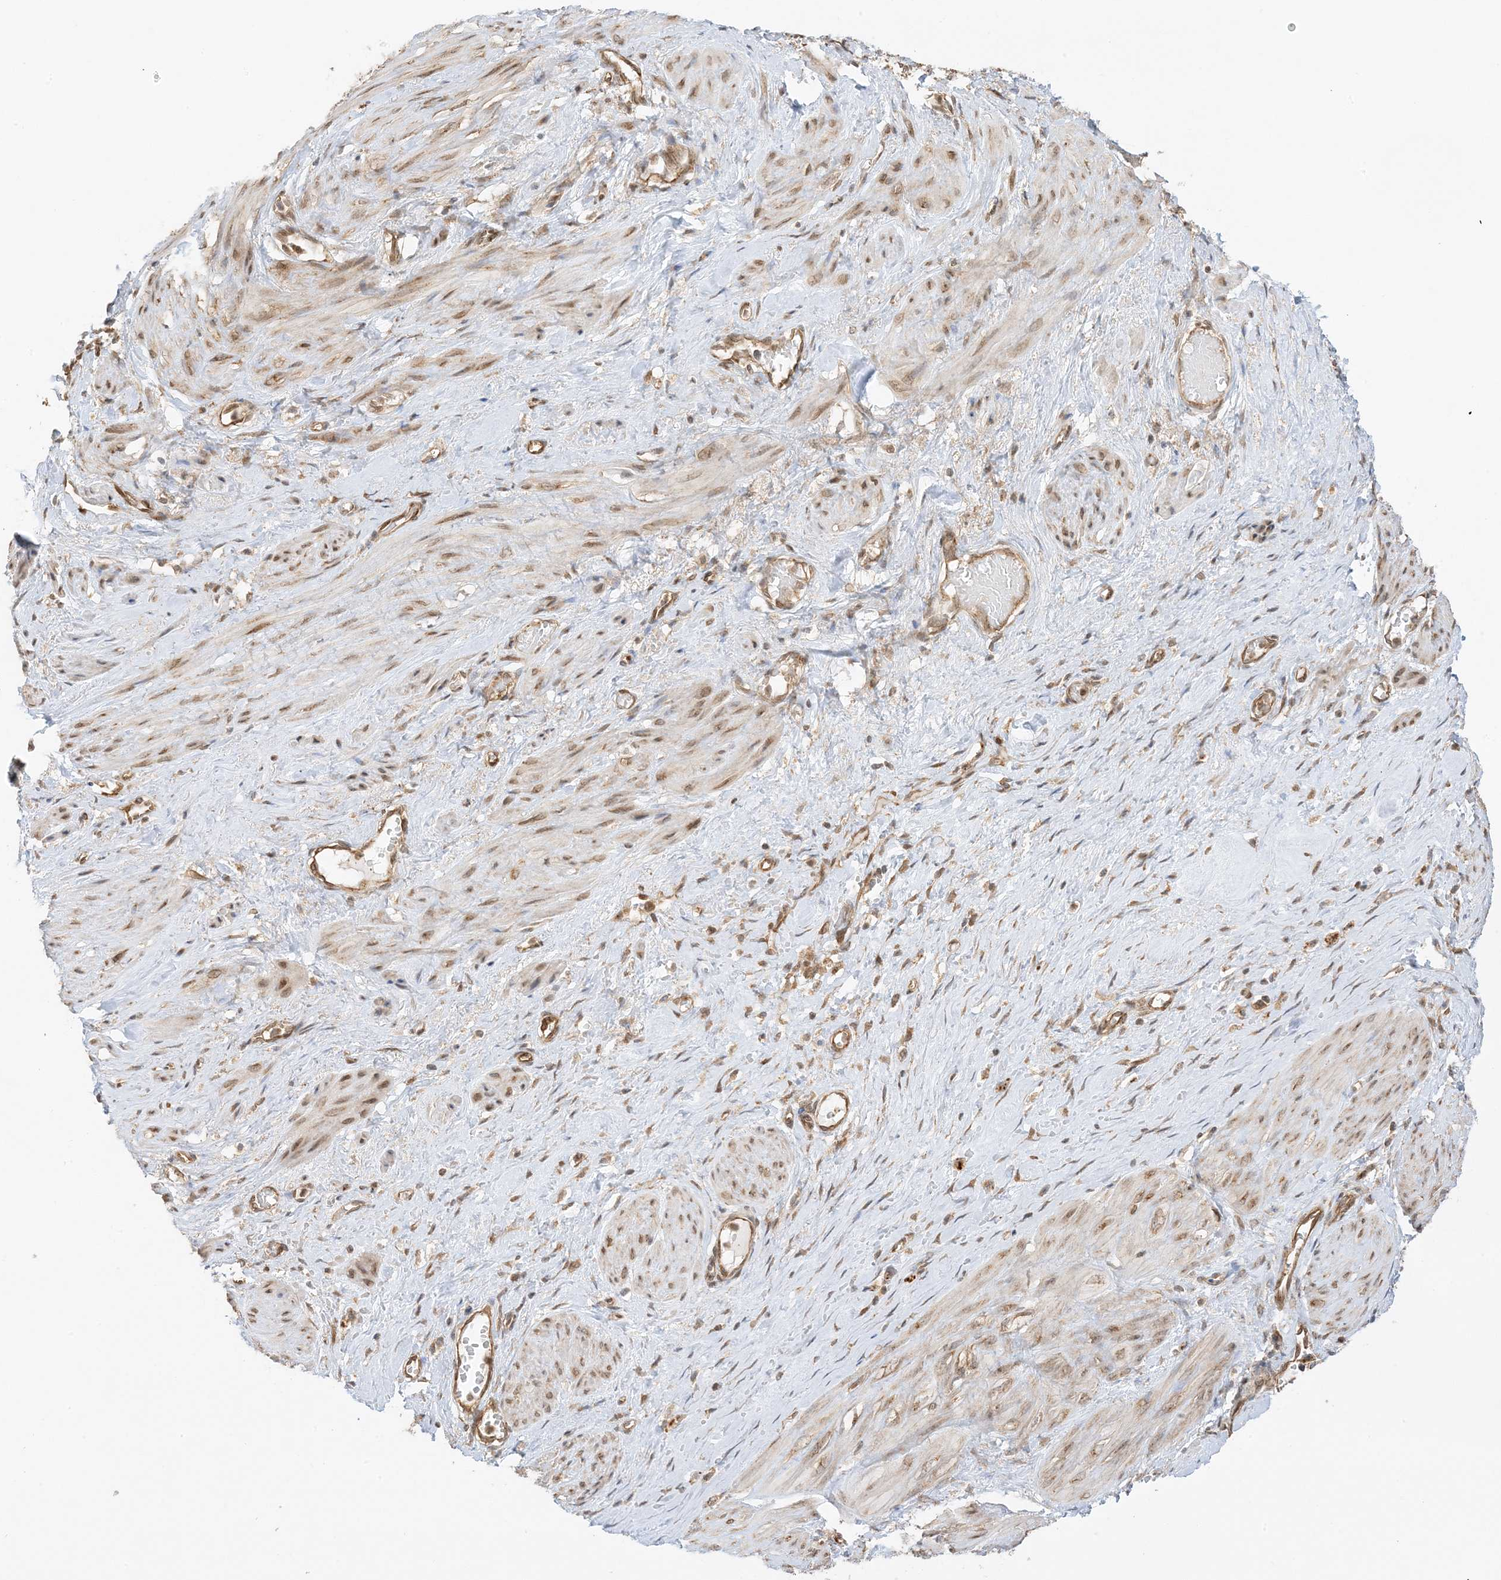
{"staining": {"intensity": "moderate", "quantity": "<25%", "location": "nuclear"}, "tissue": "smooth muscle", "cell_type": "Smooth muscle cells", "image_type": "normal", "snomed": [{"axis": "morphology", "description": "Normal tissue, NOS"}, {"axis": "topography", "description": "Endometrium"}], "caption": "DAB (3,3'-diaminobenzidine) immunohistochemical staining of unremarkable smooth muscle shows moderate nuclear protein positivity in approximately <25% of smooth muscle cells.", "gene": "UBAP2L", "patient": {"sex": "female", "age": 33}}